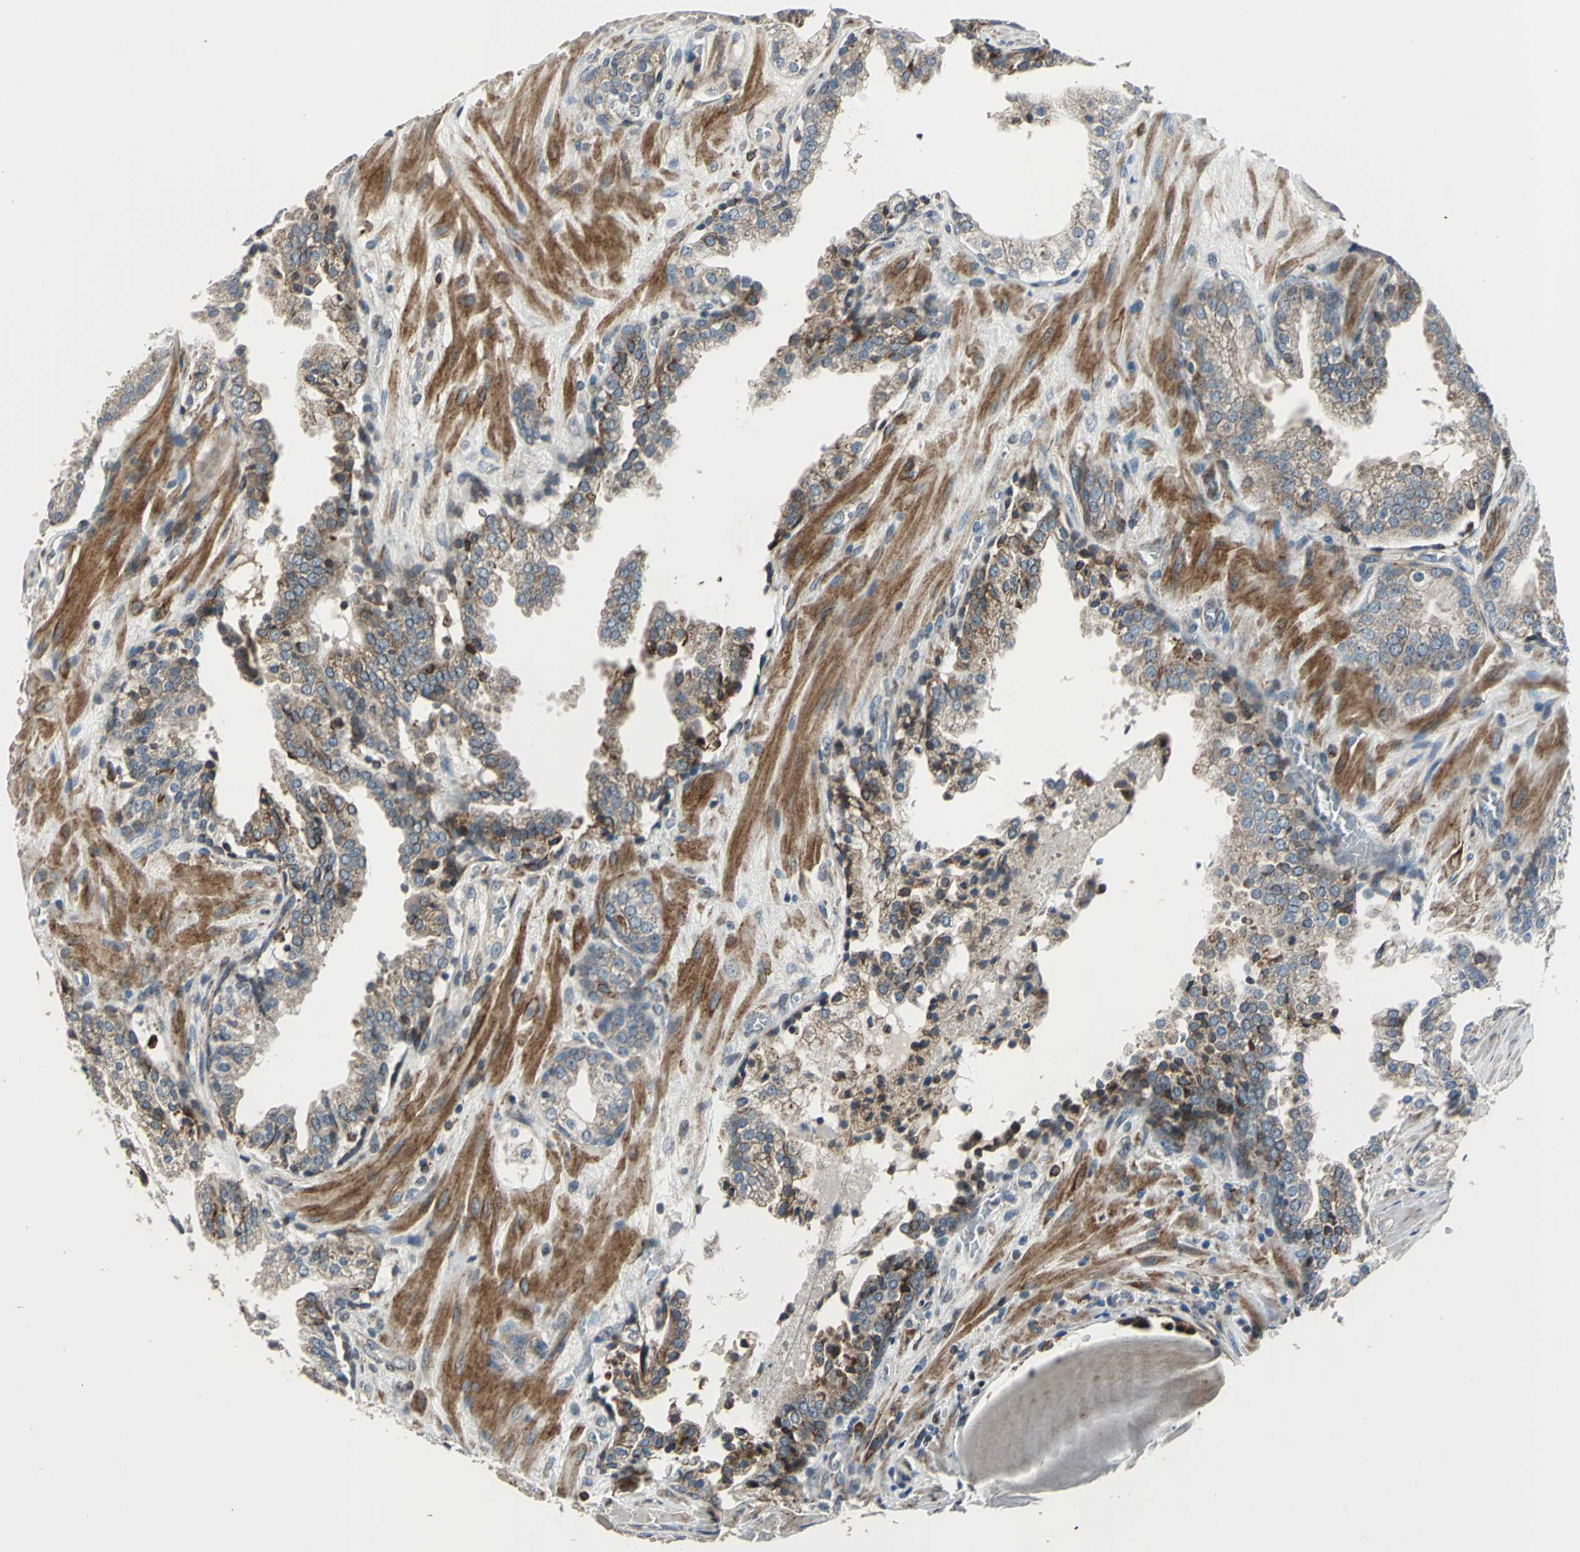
{"staining": {"intensity": "moderate", "quantity": "25%-75%", "location": "cytoplasmic/membranous,nuclear"}, "tissue": "prostate cancer", "cell_type": "Tumor cells", "image_type": "cancer", "snomed": [{"axis": "morphology", "description": "Adenocarcinoma, High grade"}, {"axis": "topography", "description": "Prostate"}], "caption": "This is an image of immunohistochemistry (IHC) staining of high-grade adenocarcinoma (prostate), which shows moderate expression in the cytoplasmic/membranous and nuclear of tumor cells.", "gene": "HTATIP2", "patient": {"sex": "male", "age": 68}}